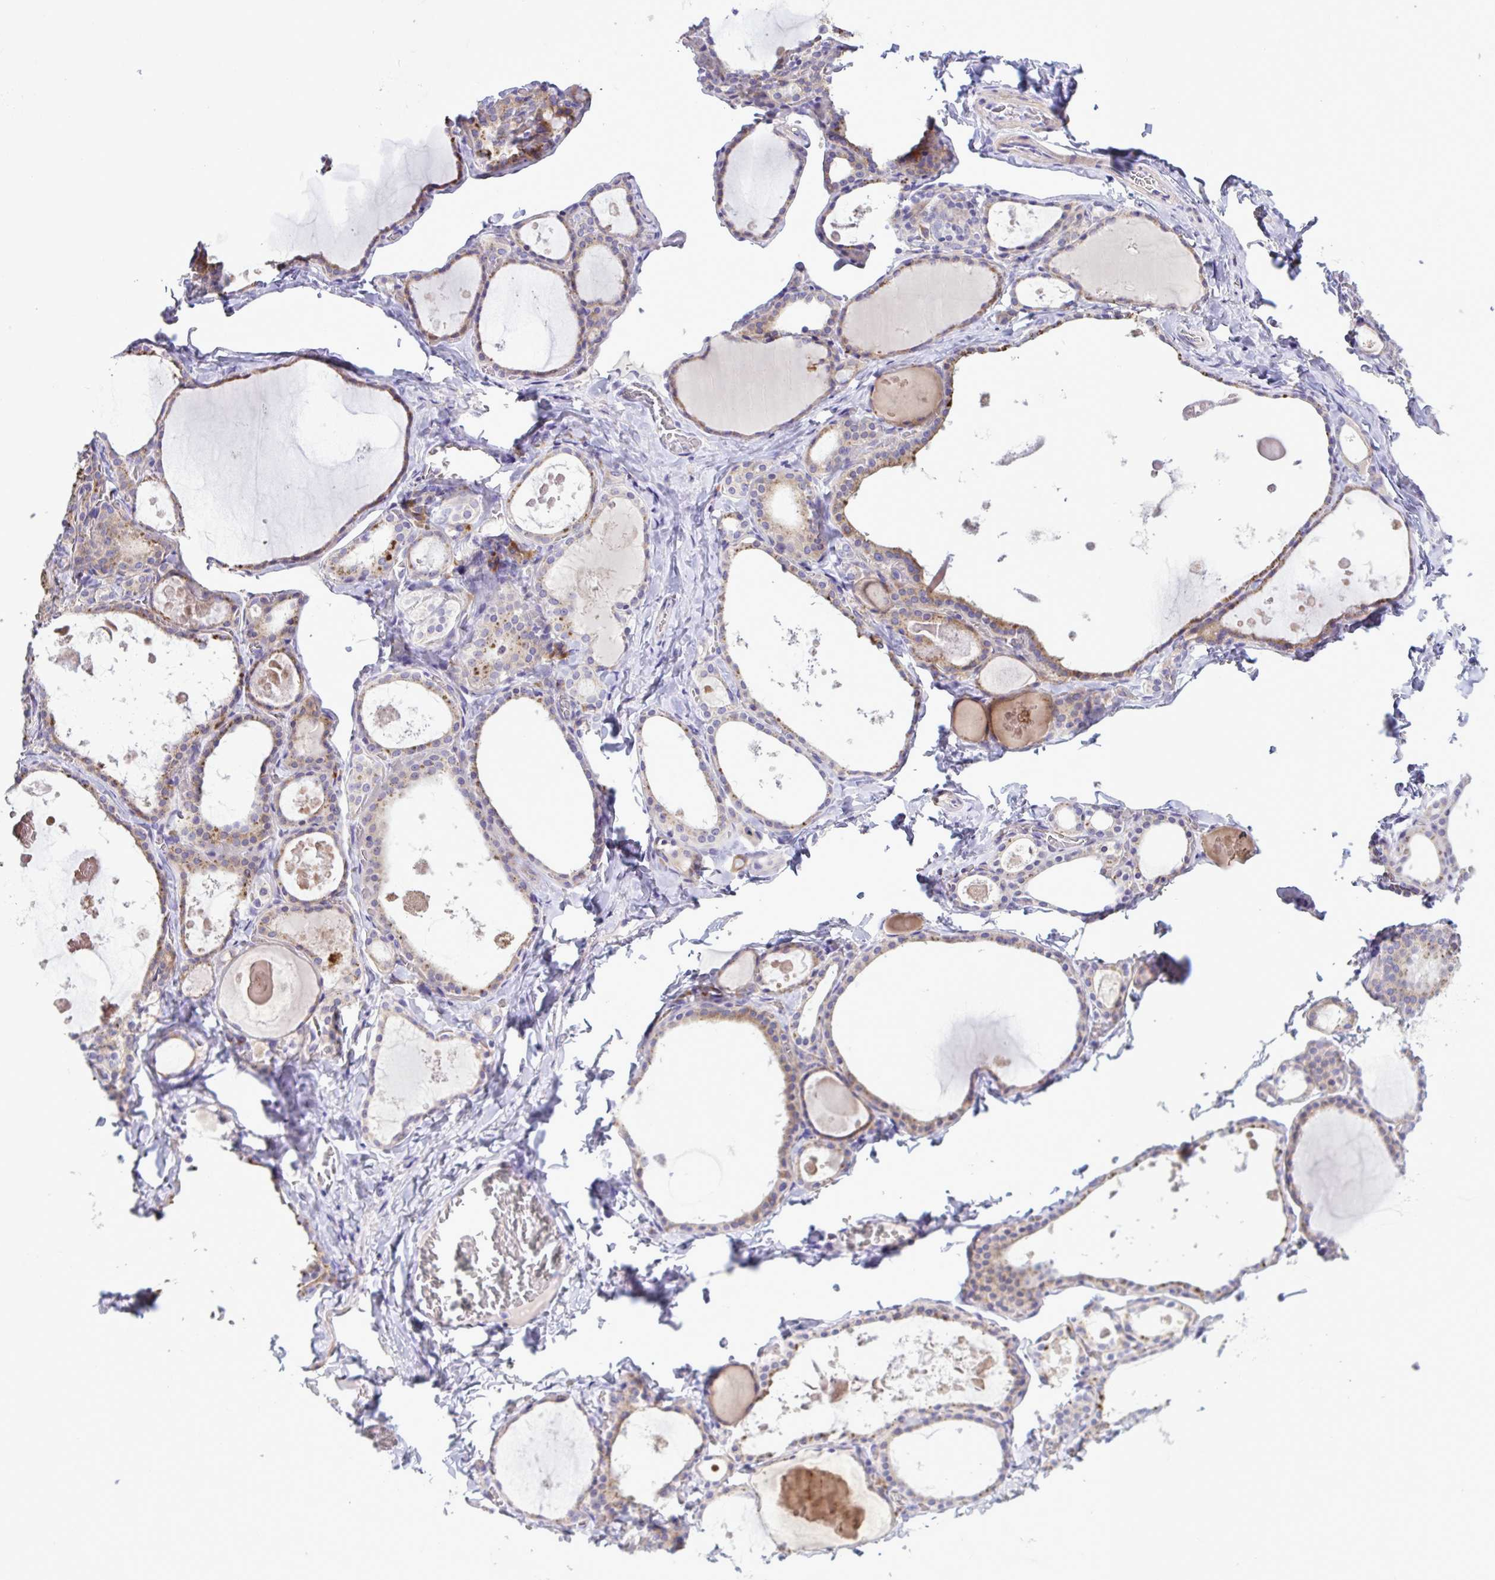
{"staining": {"intensity": "moderate", "quantity": "<25%", "location": "cytoplasmic/membranous"}, "tissue": "thyroid gland", "cell_type": "Glandular cells", "image_type": "normal", "snomed": [{"axis": "morphology", "description": "Normal tissue, NOS"}, {"axis": "topography", "description": "Thyroid gland"}], "caption": "This micrograph shows unremarkable thyroid gland stained with IHC to label a protein in brown. The cytoplasmic/membranous of glandular cells show moderate positivity for the protein. Nuclei are counter-stained blue.", "gene": "FAM86B1", "patient": {"sex": "male", "age": 56}}